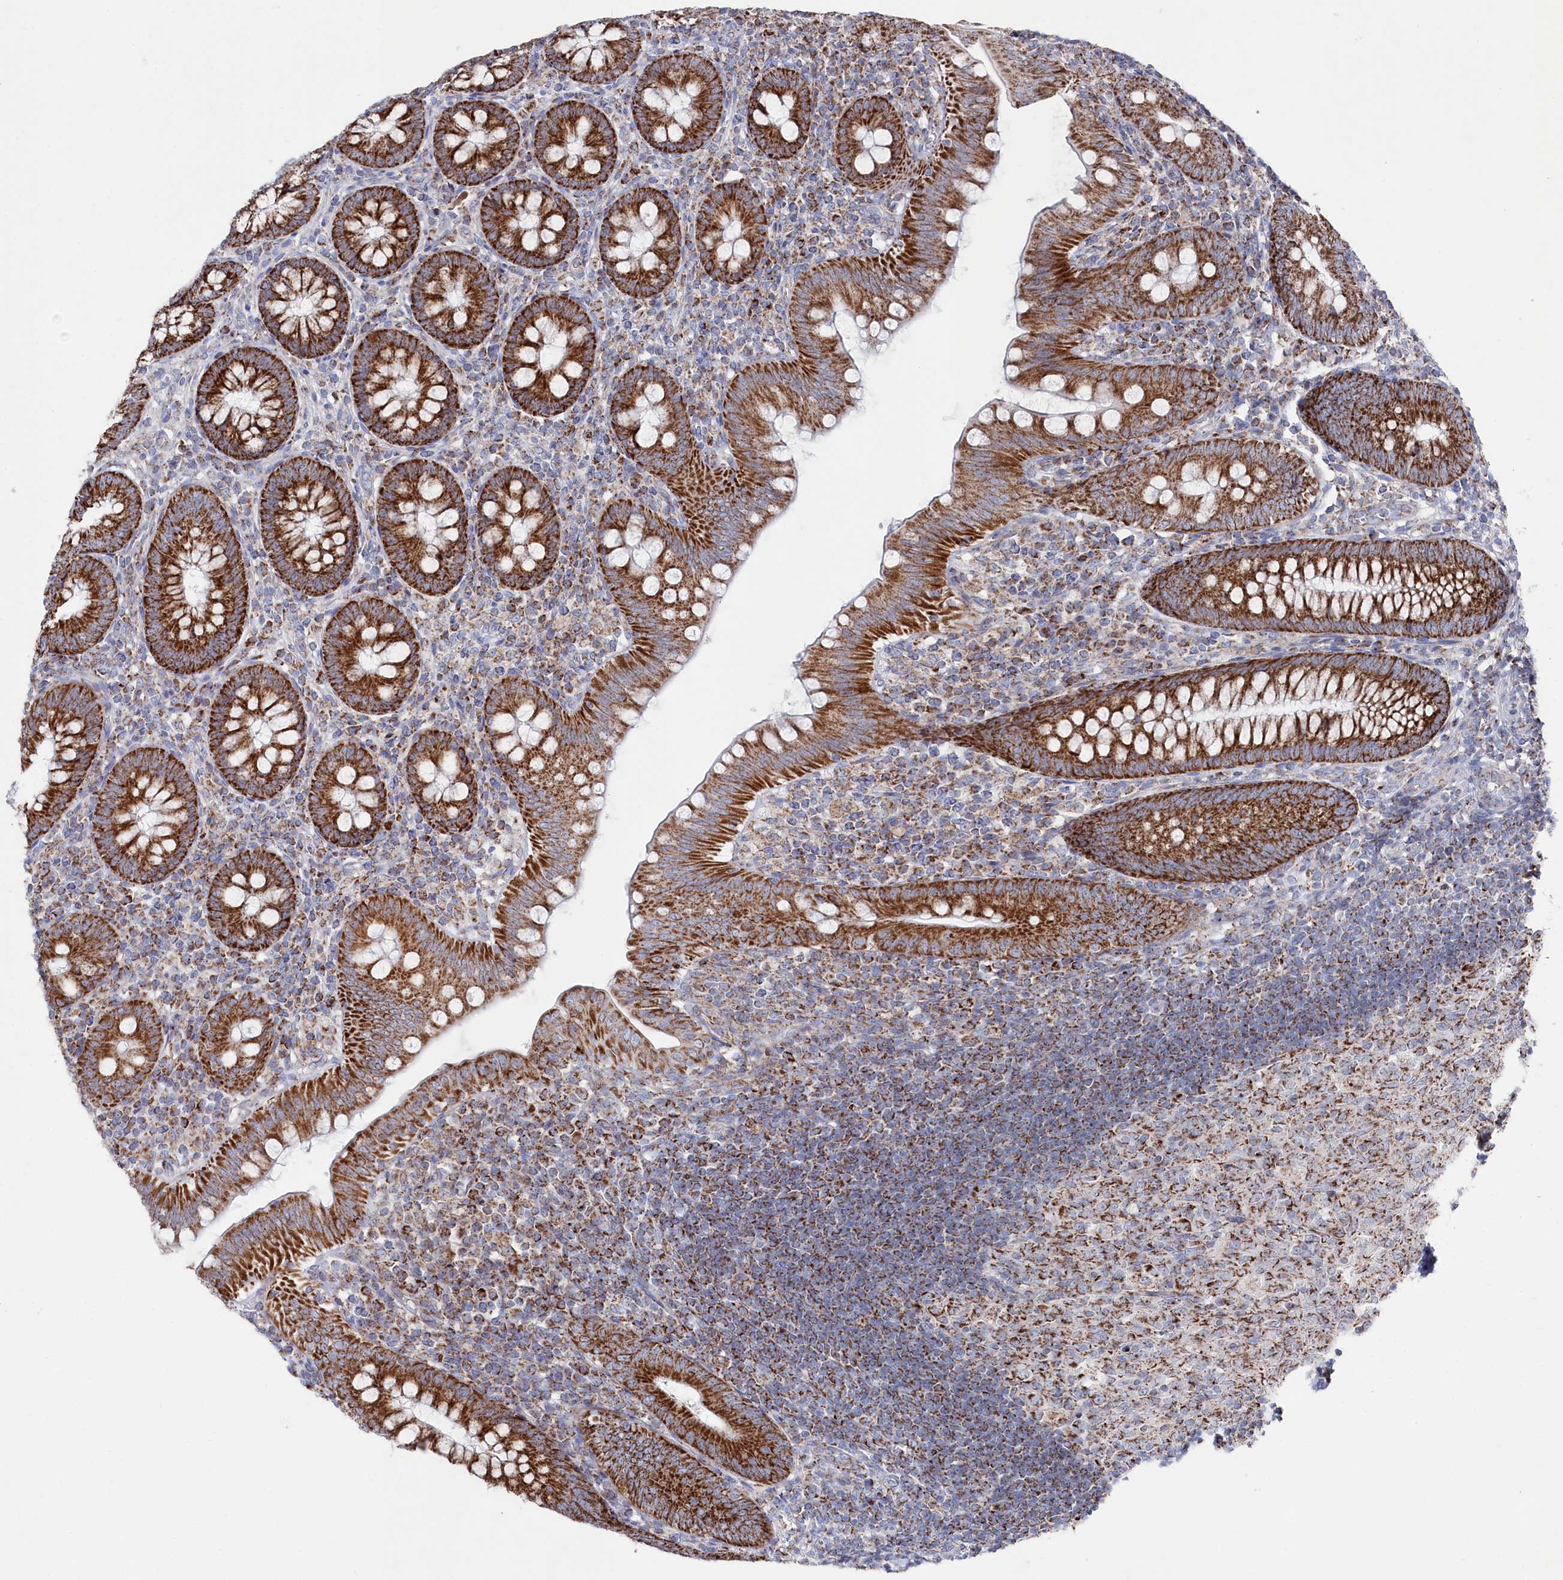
{"staining": {"intensity": "strong", "quantity": ">75%", "location": "cytoplasmic/membranous"}, "tissue": "appendix", "cell_type": "Glandular cells", "image_type": "normal", "snomed": [{"axis": "morphology", "description": "Normal tissue, NOS"}, {"axis": "topography", "description": "Appendix"}], "caption": "High-magnification brightfield microscopy of unremarkable appendix stained with DAB (3,3'-diaminobenzidine) (brown) and counterstained with hematoxylin (blue). glandular cells exhibit strong cytoplasmic/membranous staining is appreciated in about>75% of cells.", "gene": "GLS2", "patient": {"sex": "male", "age": 14}}